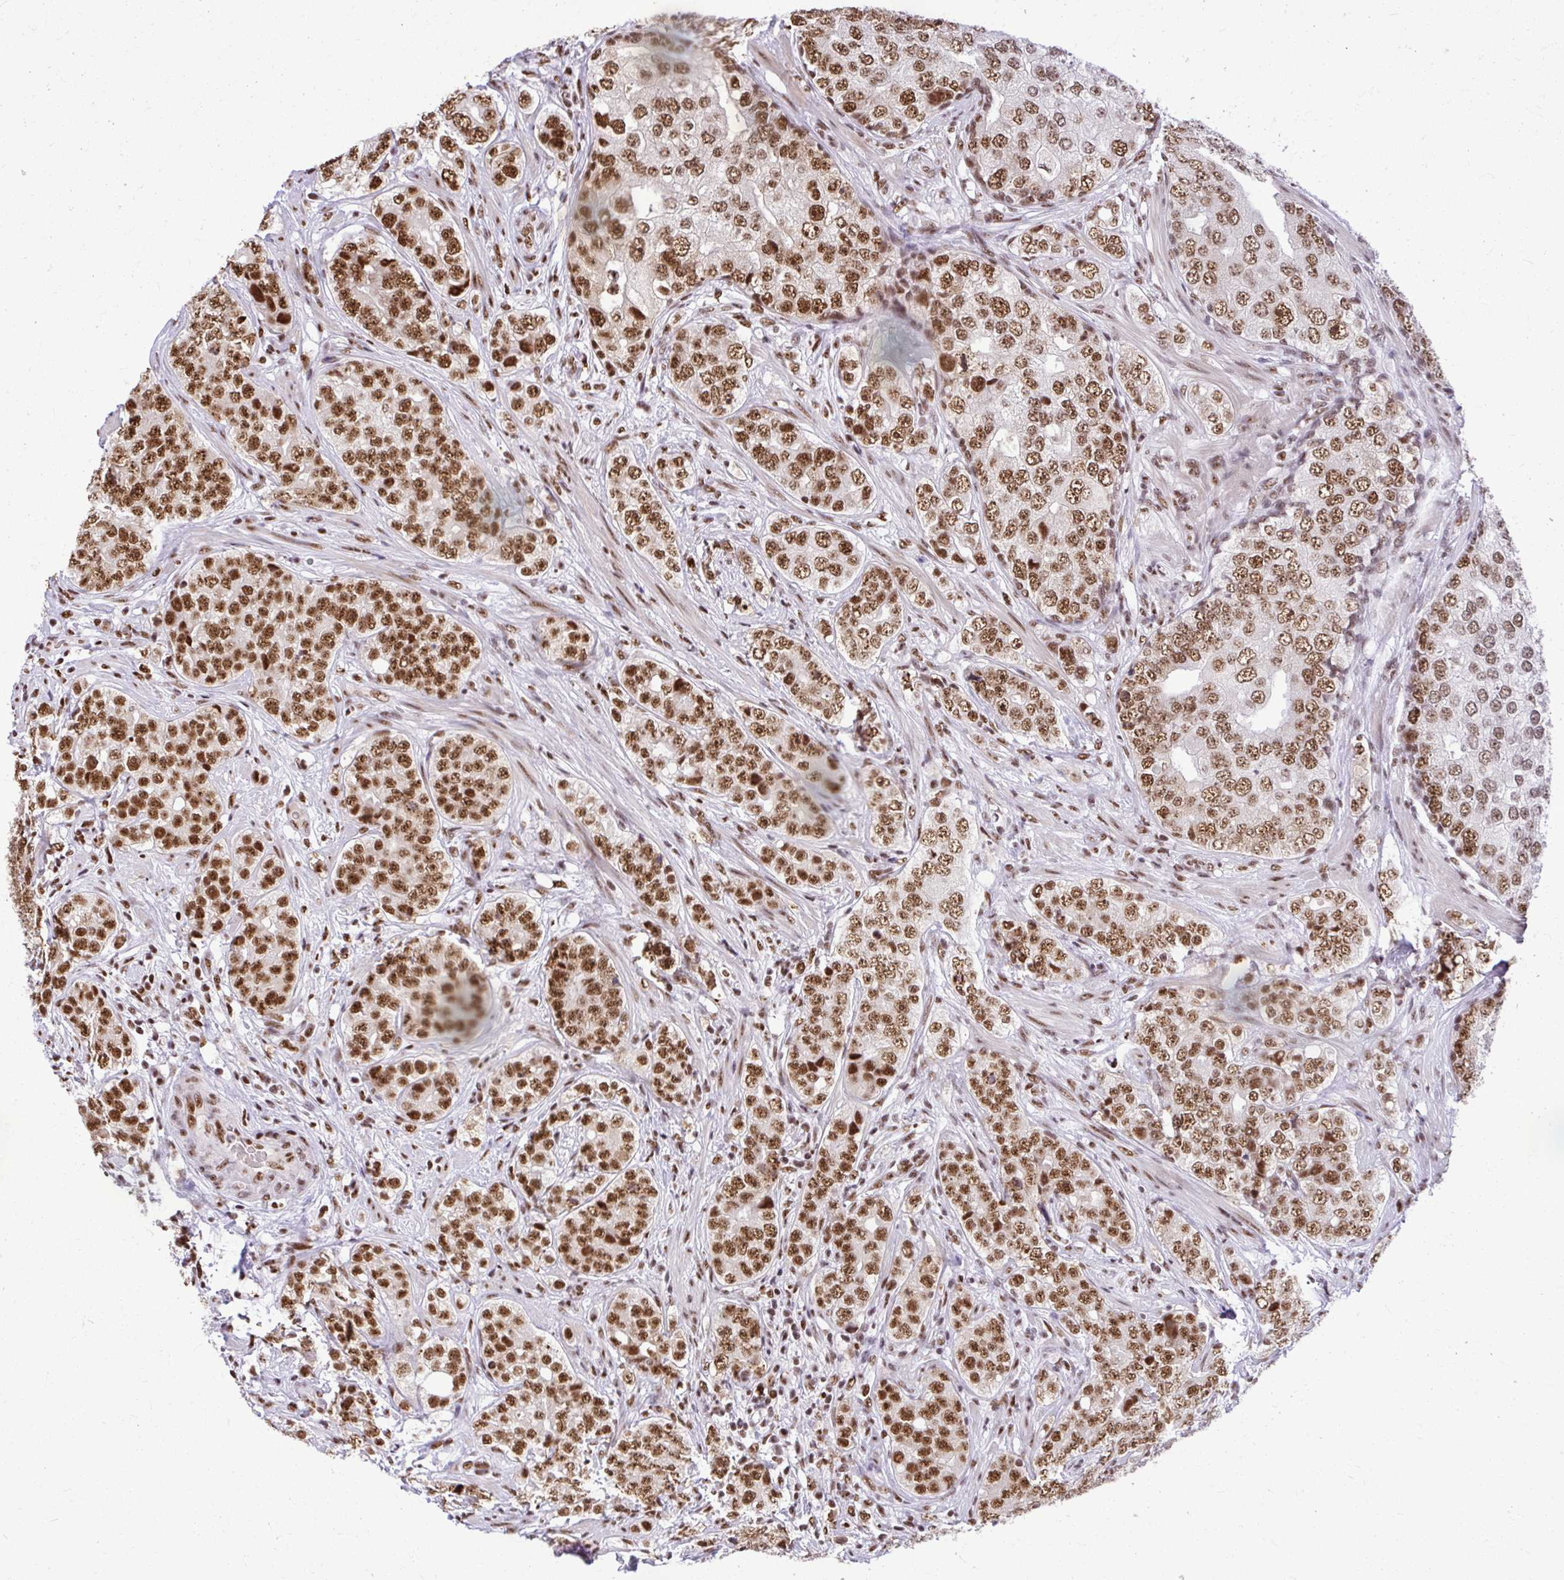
{"staining": {"intensity": "strong", "quantity": ">75%", "location": "nuclear"}, "tissue": "prostate cancer", "cell_type": "Tumor cells", "image_type": "cancer", "snomed": [{"axis": "morphology", "description": "Adenocarcinoma, High grade"}, {"axis": "topography", "description": "Prostate"}], "caption": "Protein staining by immunohistochemistry shows strong nuclear expression in approximately >75% of tumor cells in prostate adenocarcinoma (high-grade).", "gene": "PRPF19", "patient": {"sex": "male", "age": 60}}